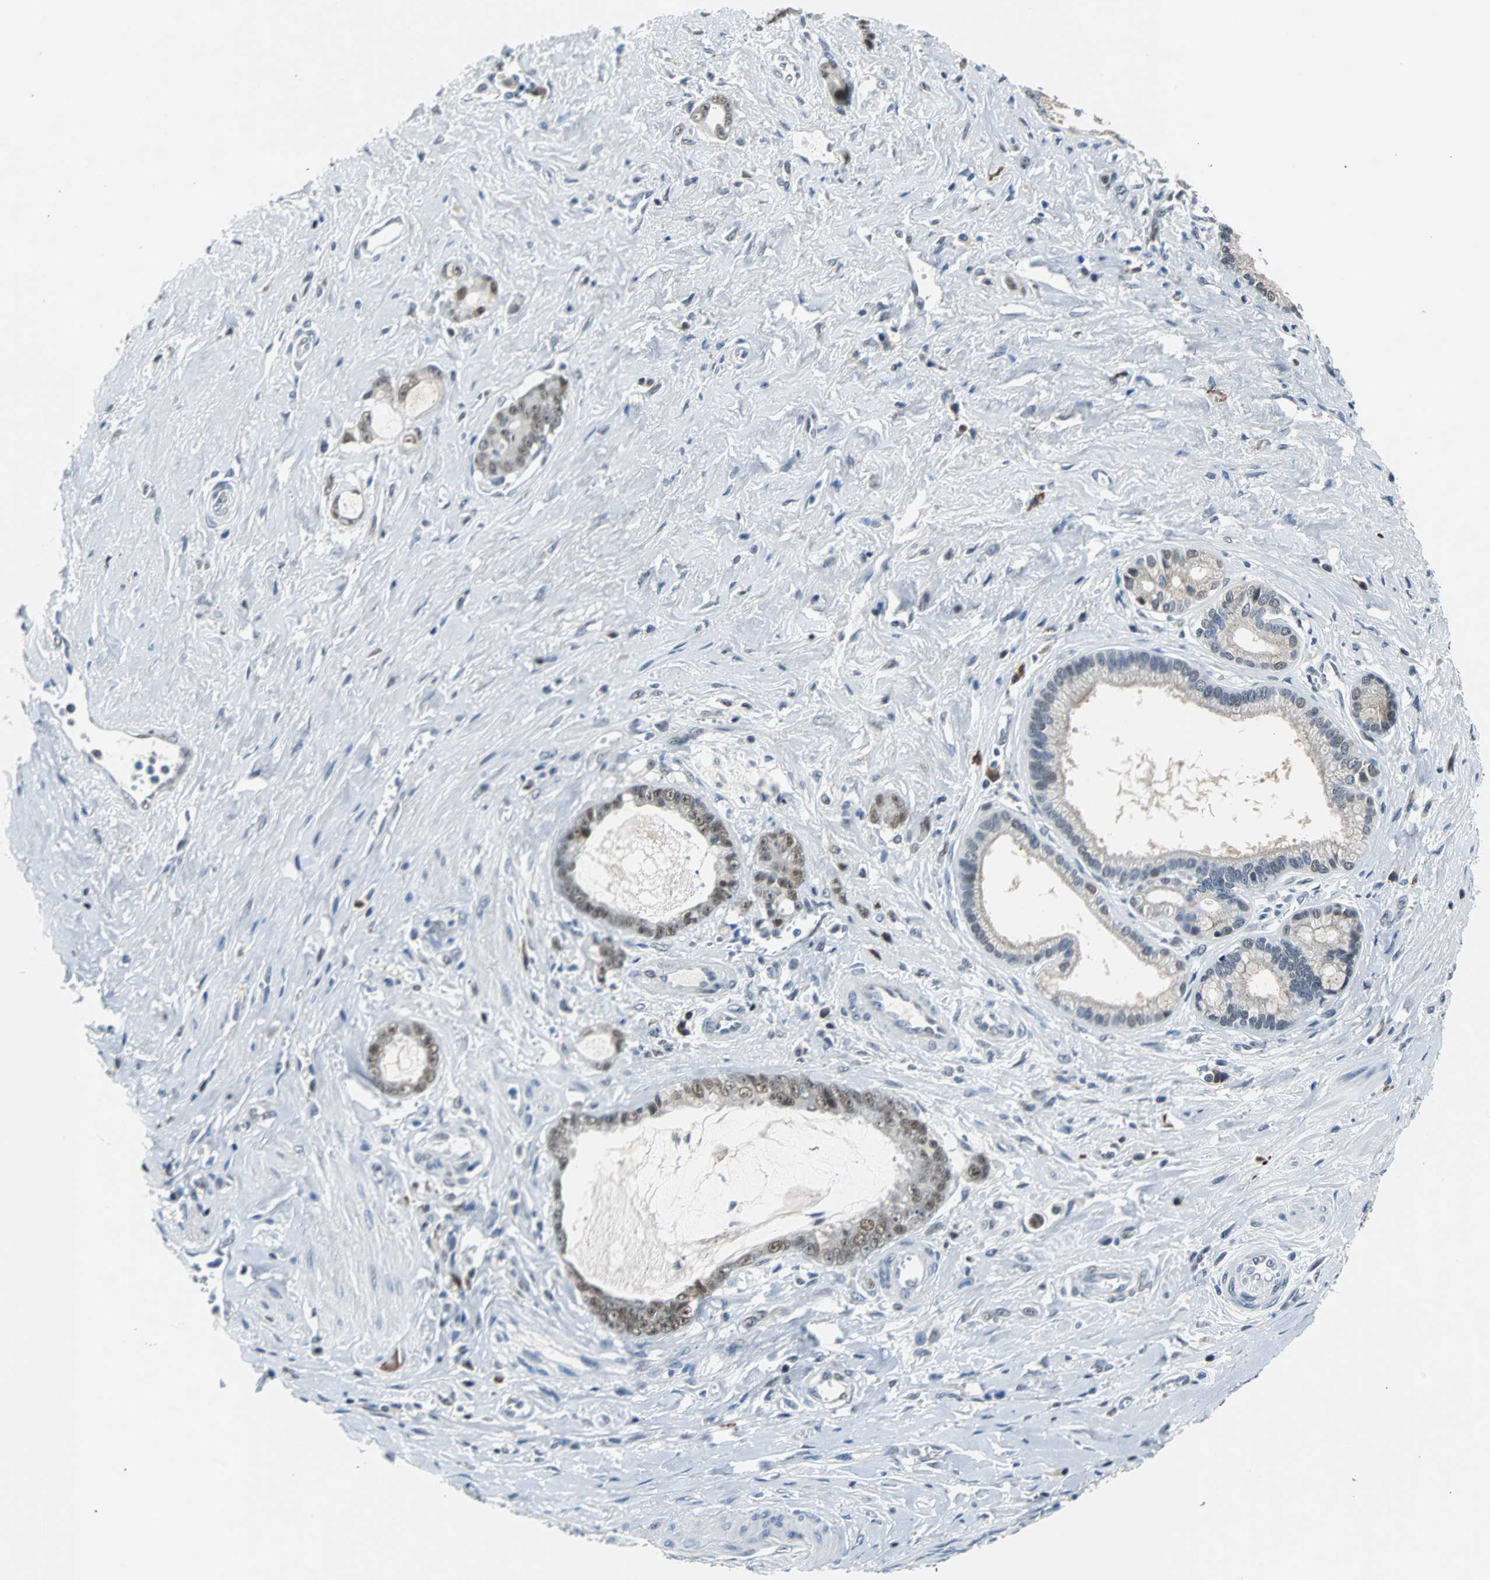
{"staining": {"intensity": "weak", "quantity": "25%-75%", "location": "nuclear"}, "tissue": "pancreatic cancer", "cell_type": "Tumor cells", "image_type": "cancer", "snomed": [{"axis": "morphology", "description": "Adenocarcinoma, NOS"}, {"axis": "topography", "description": "Pancreas"}], "caption": "Pancreatic cancer stained with DAB immunohistochemistry displays low levels of weak nuclear positivity in about 25%-75% of tumor cells.", "gene": "USP28", "patient": {"sex": "female", "age": 73}}